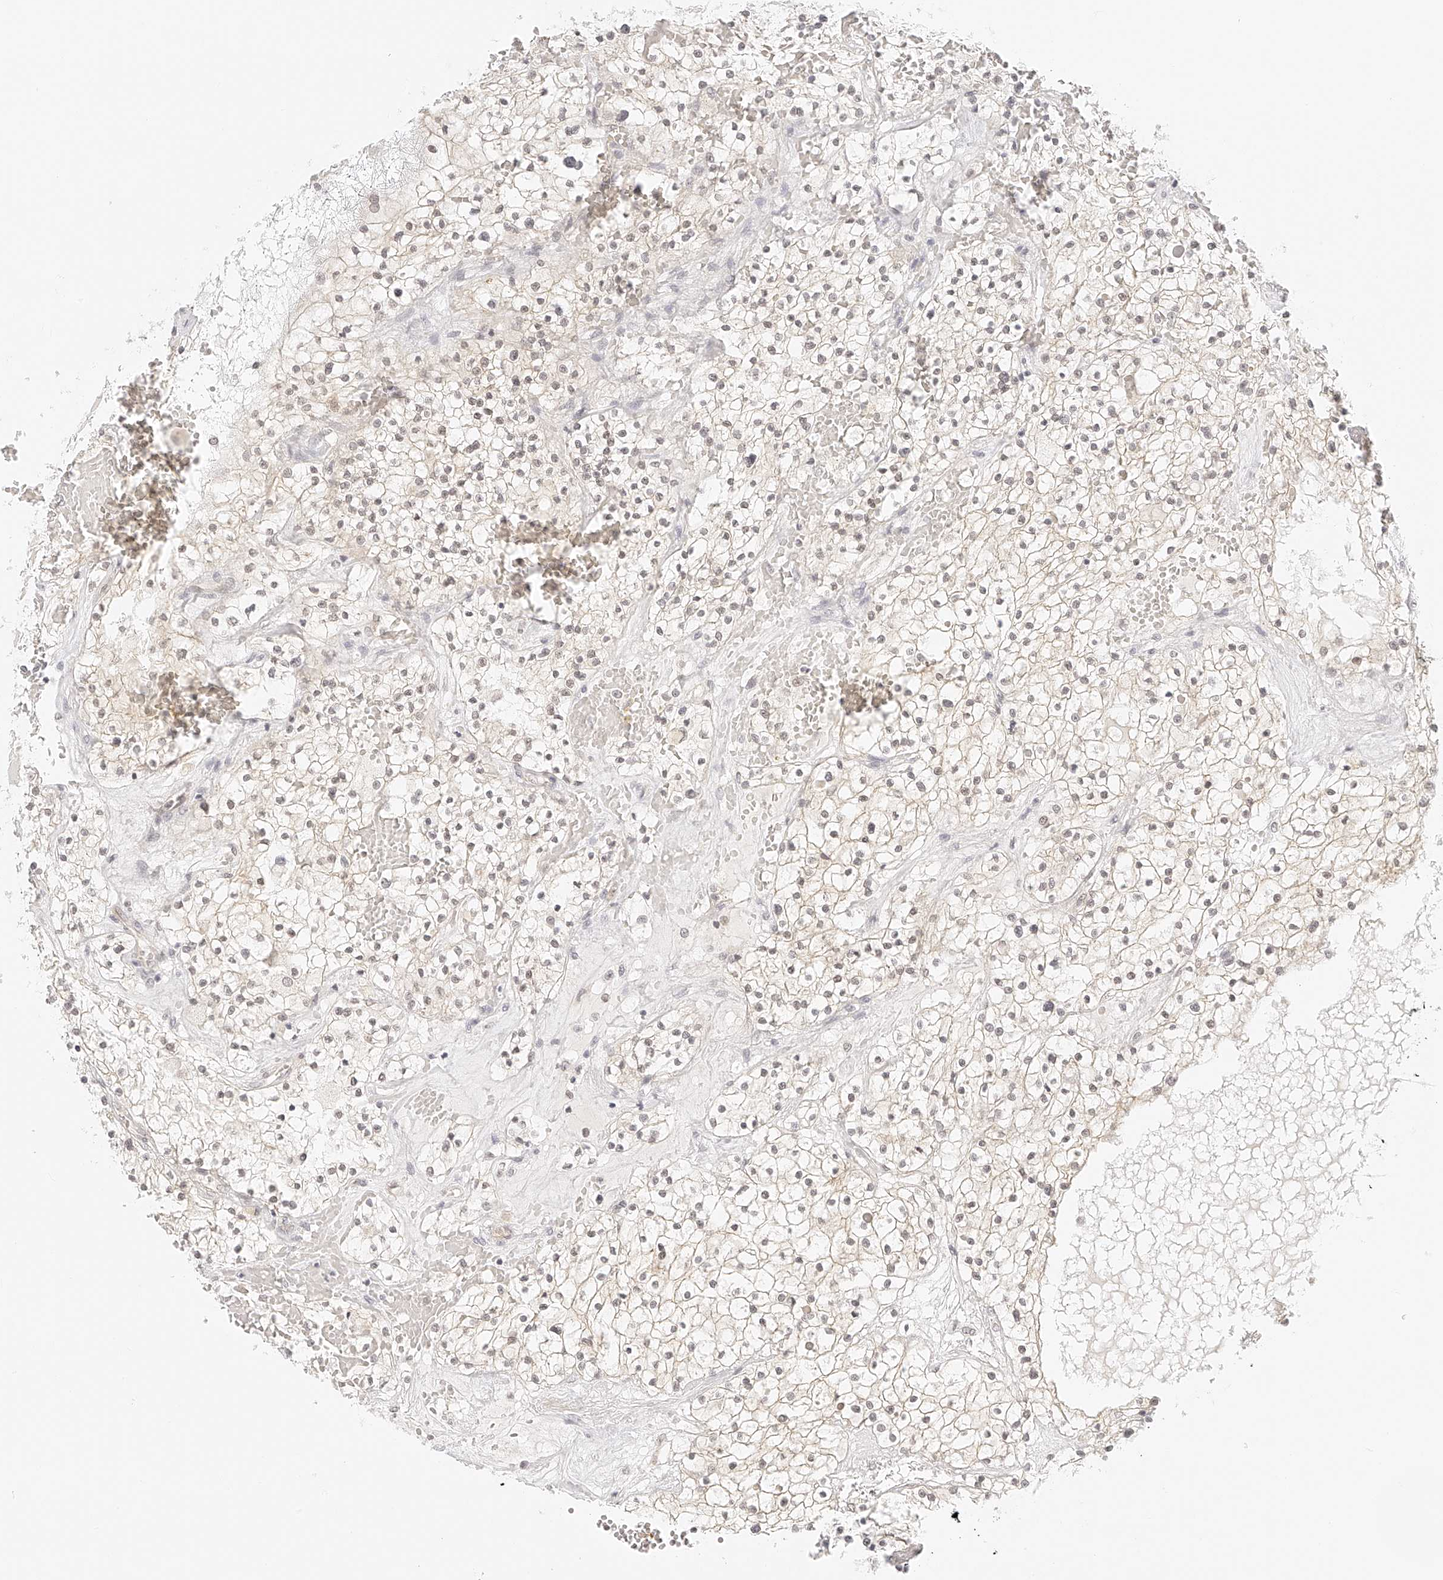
{"staining": {"intensity": "weak", "quantity": "<25%", "location": "cytoplasmic/membranous"}, "tissue": "renal cancer", "cell_type": "Tumor cells", "image_type": "cancer", "snomed": [{"axis": "morphology", "description": "Normal tissue, NOS"}, {"axis": "morphology", "description": "Adenocarcinoma, NOS"}, {"axis": "topography", "description": "Kidney"}], "caption": "Tumor cells are negative for brown protein staining in renal cancer.", "gene": "ZFP69", "patient": {"sex": "male", "age": 68}}